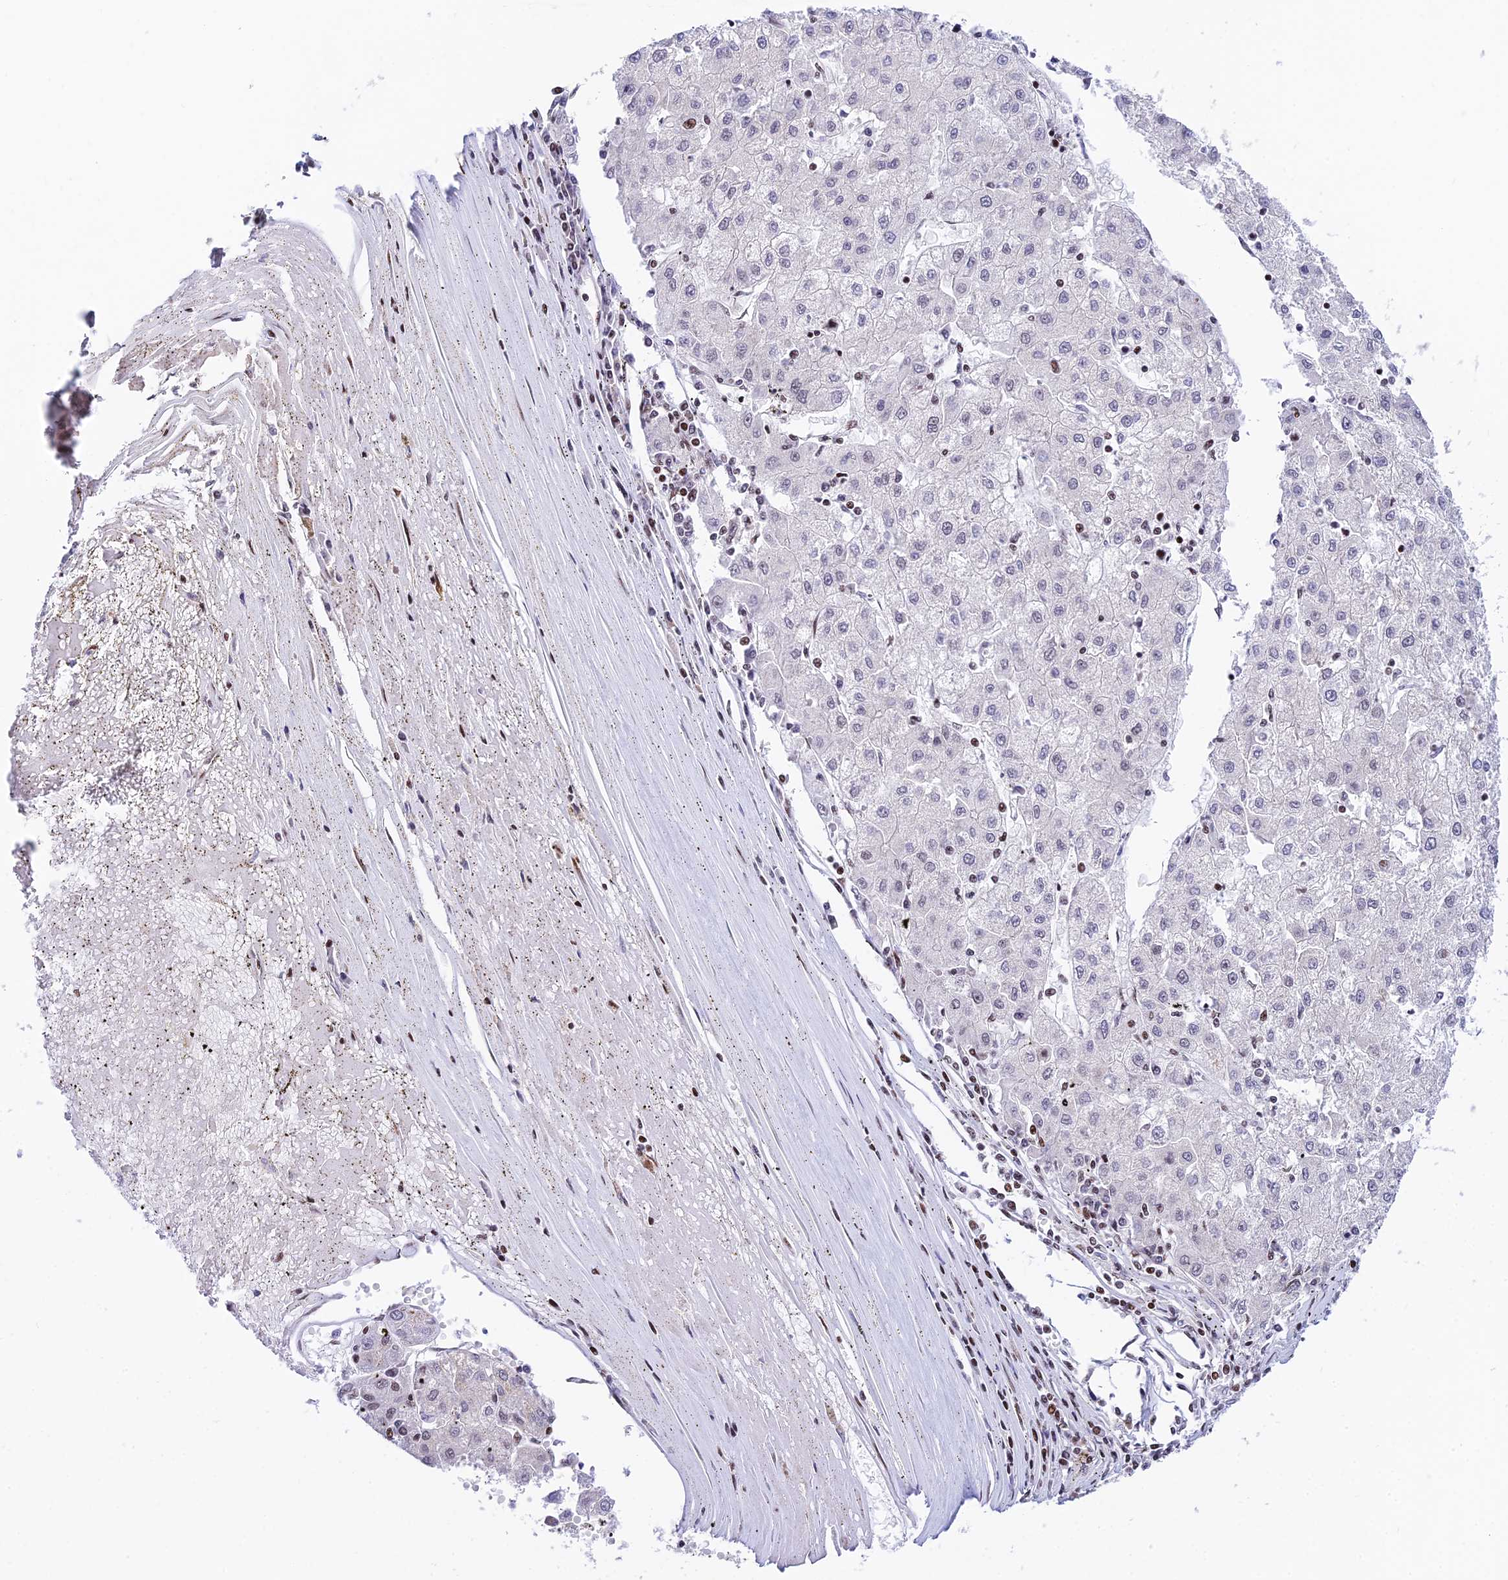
{"staining": {"intensity": "negative", "quantity": "none", "location": "none"}, "tissue": "liver cancer", "cell_type": "Tumor cells", "image_type": "cancer", "snomed": [{"axis": "morphology", "description": "Carcinoma, Hepatocellular, NOS"}, {"axis": "topography", "description": "Liver"}], "caption": "Hepatocellular carcinoma (liver) was stained to show a protein in brown. There is no significant expression in tumor cells. Brightfield microscopy of immunohistochemistry (IHC) stained with DAB (brown) and hematoxylin (blue), captured at high magnification.", "gene": "USP22", "patient": {"sex": "male", "age": 72}}